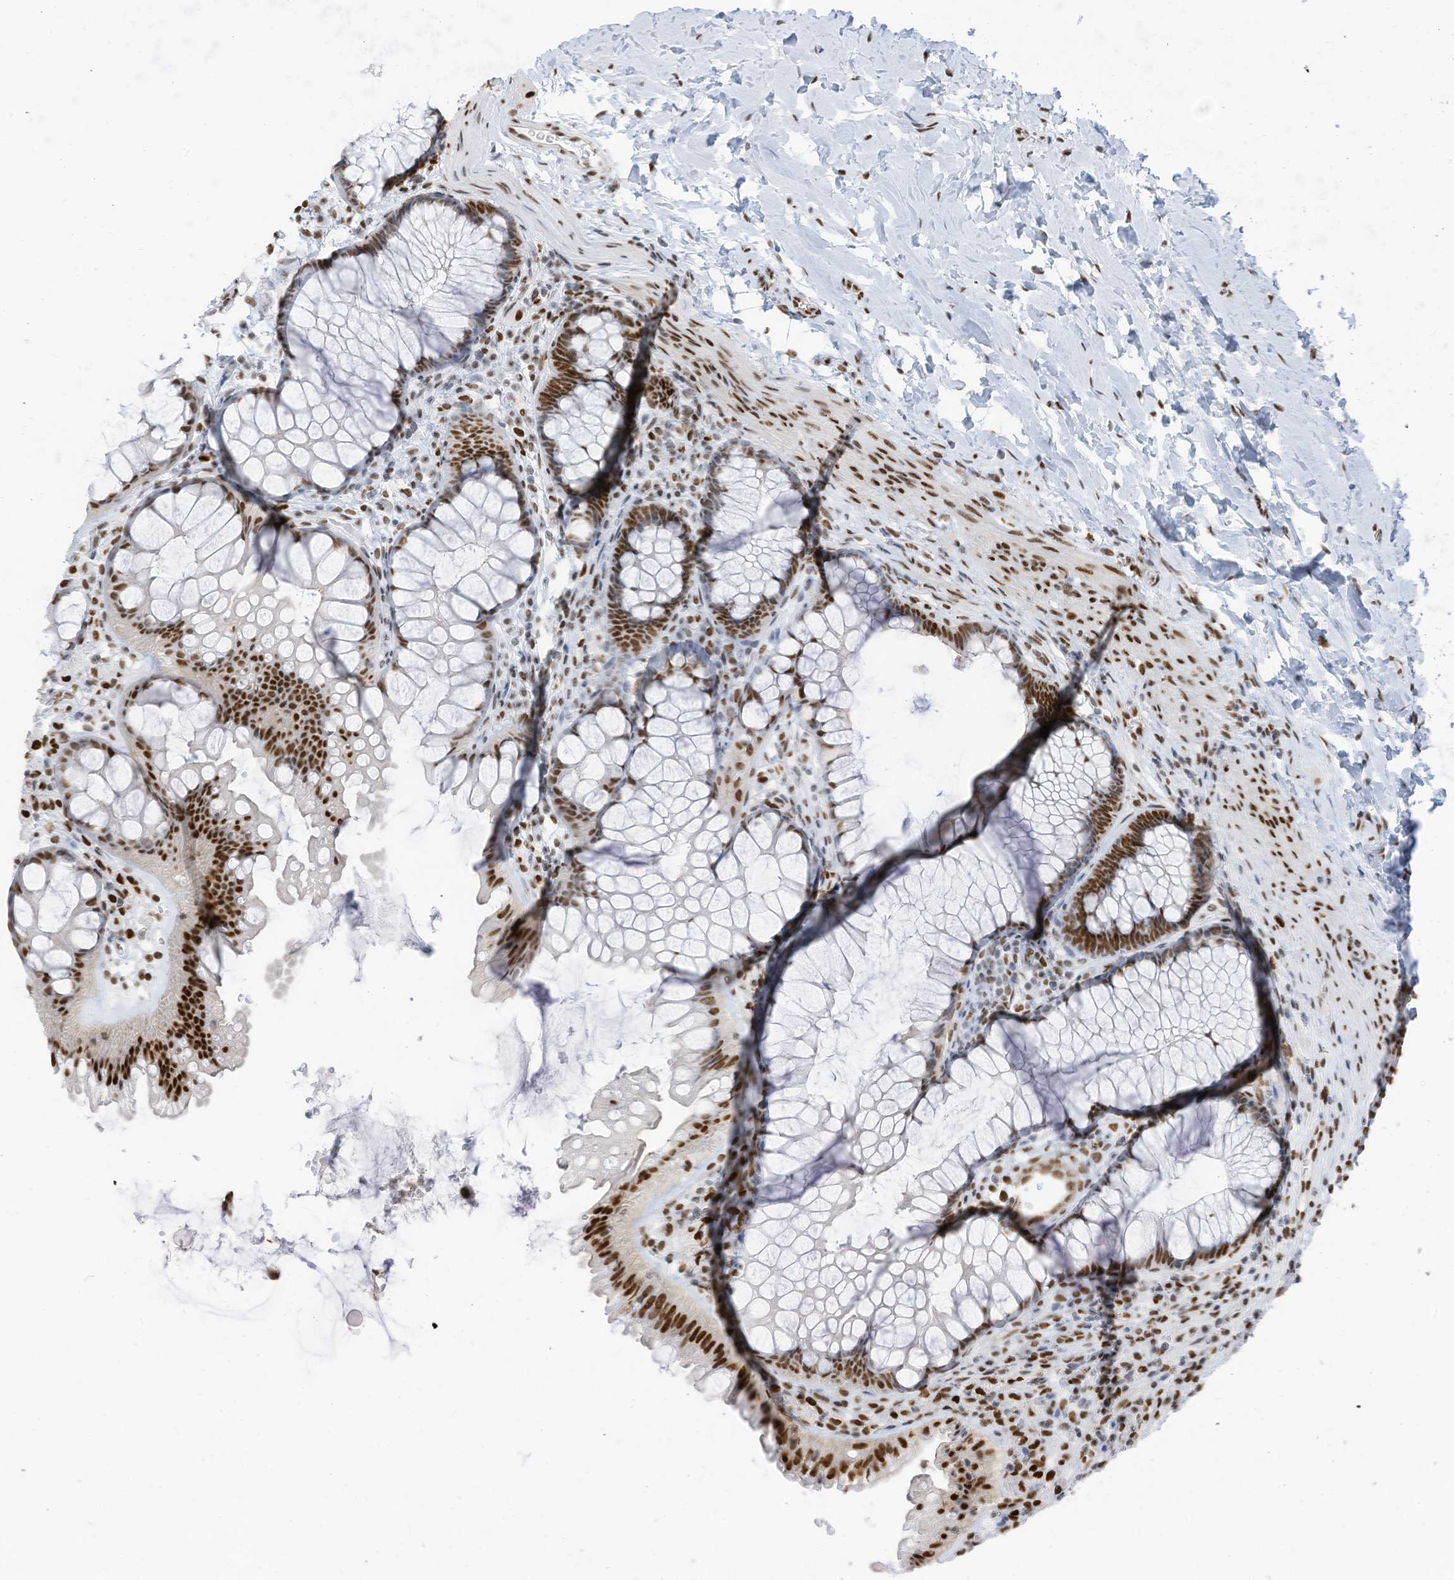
{"staining": {"intensity": "strong", "quantity": ">75%", "location": "nuclear"}, "tissue": "colon", "cell_type": "Endothelial cells", "image_type": "normal", "snomed": [{"axis": "morphology", "description": "Normal tissue, NOS"}, {"axis": "topography", "description": "Colon"}], "caption": "IHC histopathology image of normal colon: human colon stained using immunohistochemistry (IHC) reveals high levels of strong protein expression localized specifically in the nuclear of endothelial cells, appearing as a nuclear brown color.", "gene": "KHSRP", "patient": {"sex": "female", "age": 62}}